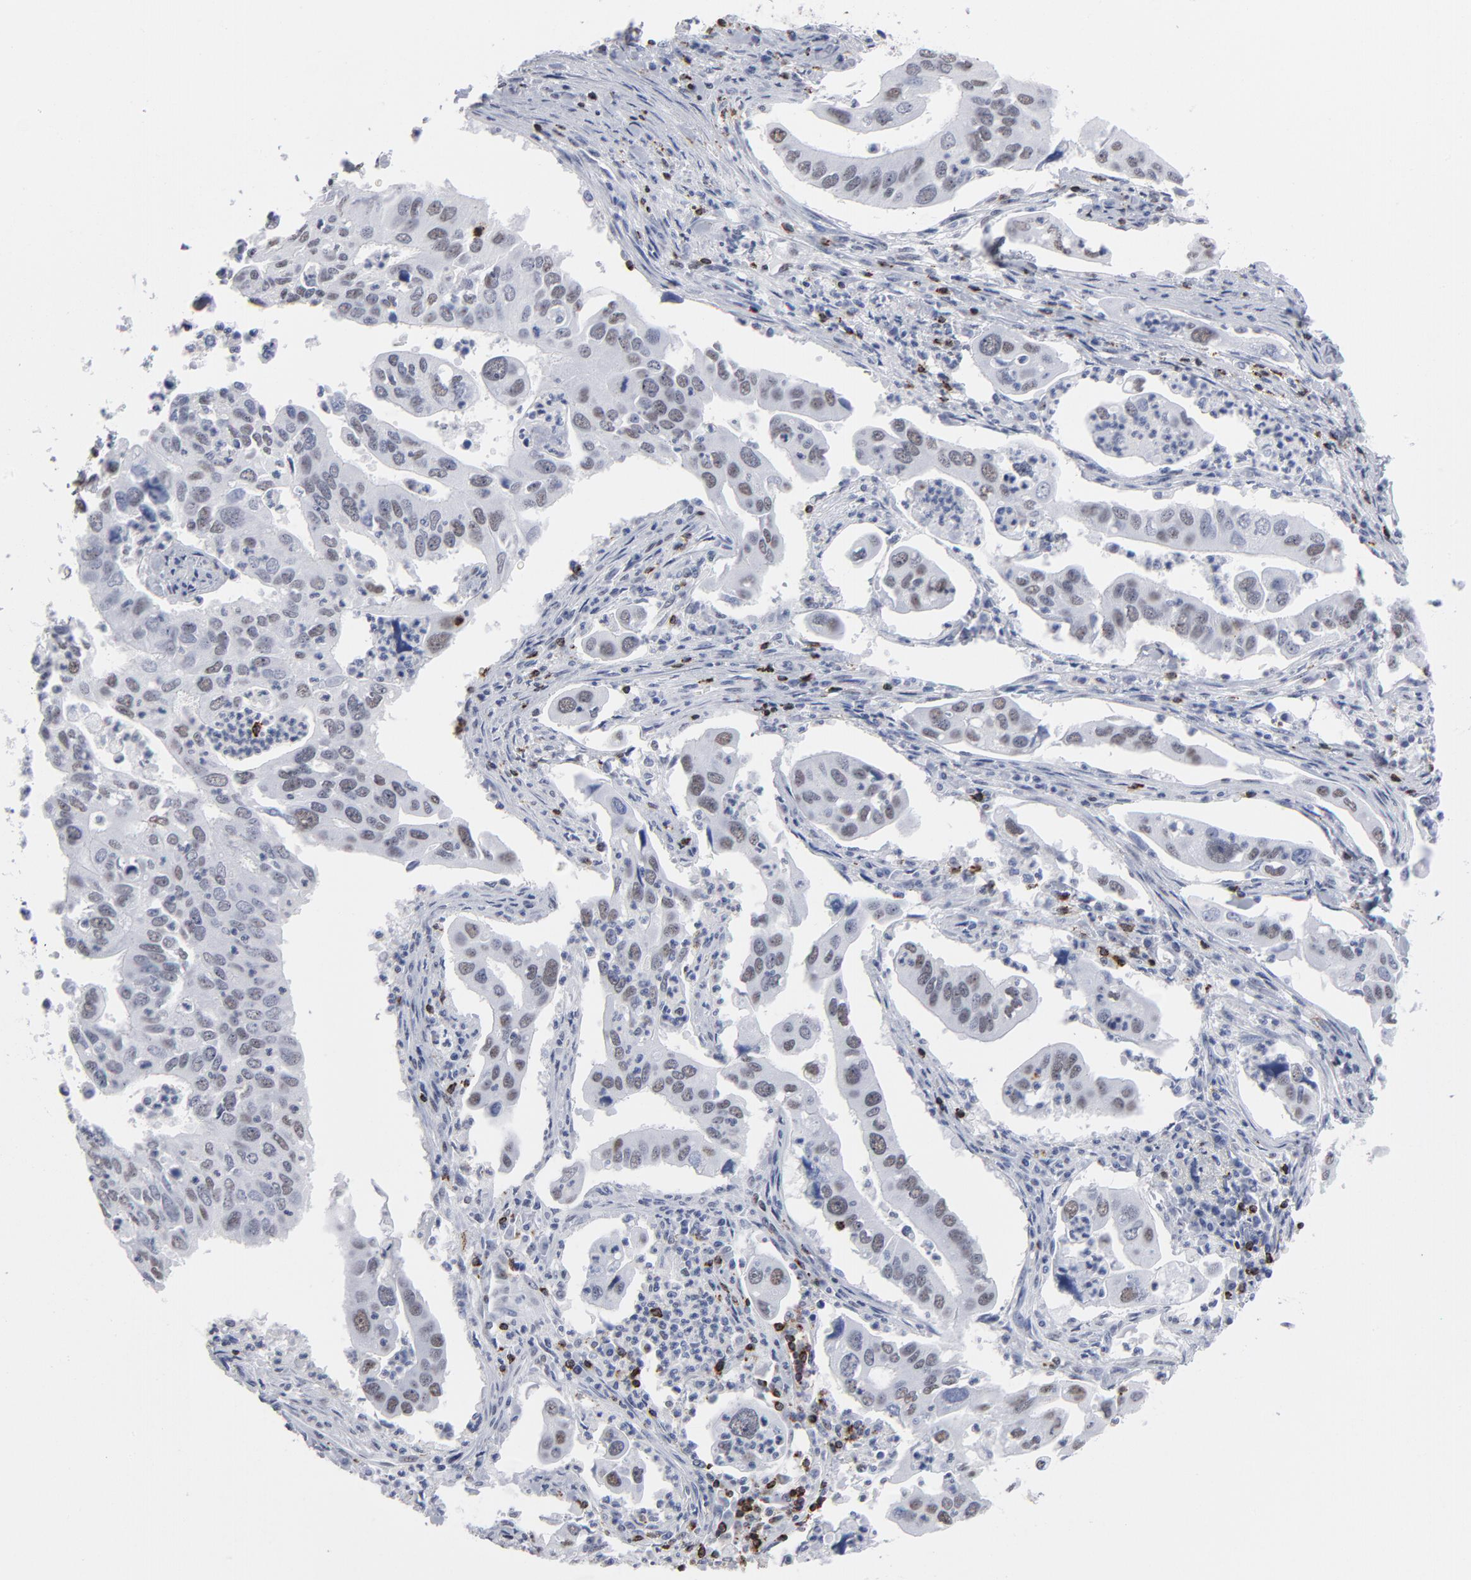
{"staining": {"intensity": "weak", "quantity": "25%-75%", "location": "nuclear"}, "tissue": "lung cancer", "cell_type": "Tumor cells", "image_type": "cancer", "snomed": [{"axis": "morphology", "description": "Adenocarcinoma, NOS"}, {"axis": "topography", "description": "Lung"}], "caption": "This histopathology image demonstrates immunohistochemistry staining of human lung adenocarcinoma, with low weak nuclear expression in approximately 25%-75% of tumor cells.", "gene": "CD2", "patient": {"sex": "male", "age": 48}}